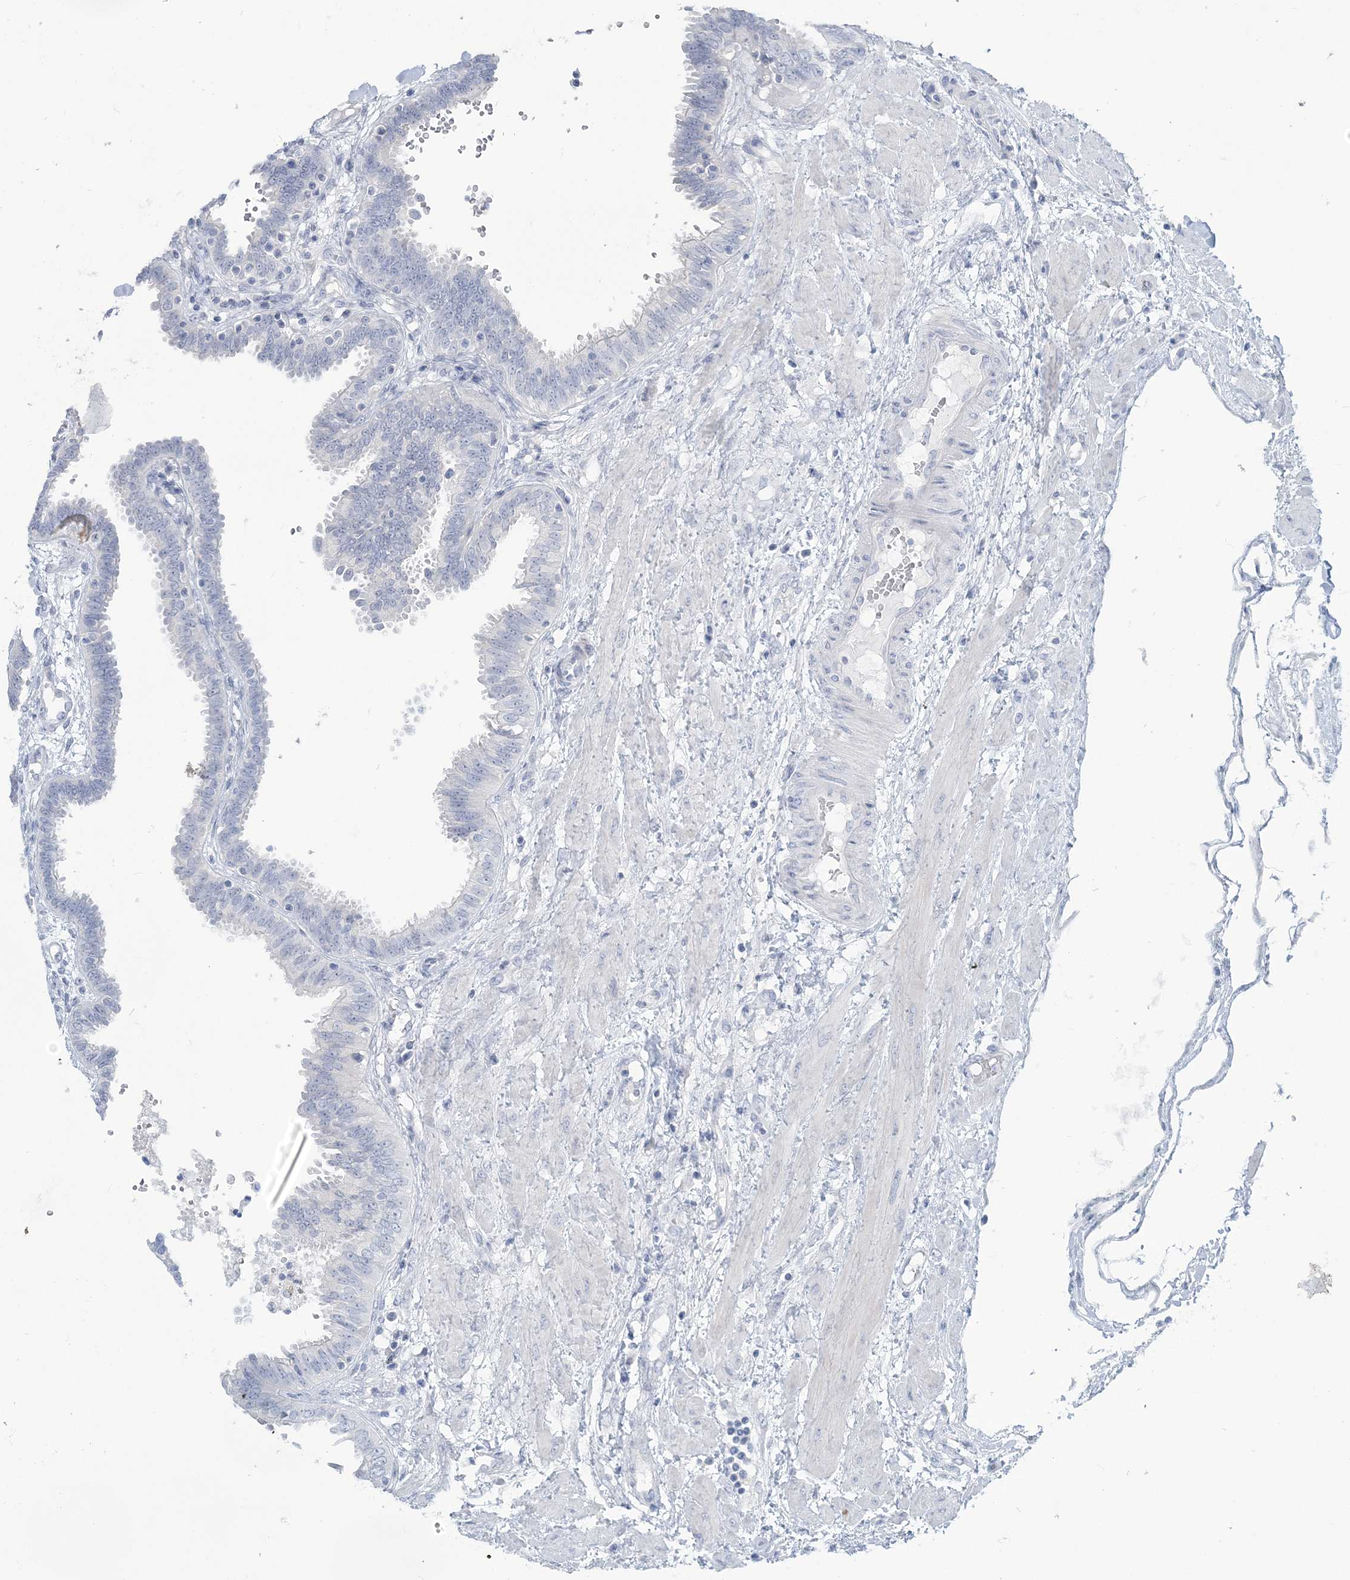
{"staining": {"intensity": "negative", "quantity": "none", "location": "none"}, "tissue": "fallopian tube", "cell_type": "Glandular cells", "image_type": "normal", "snomed": [{"axis": "morphology", "description": "Normal tissue, NOS"}, {"axis": "topography", "description": "Fallopian tube"}], "caption": "There is no significant staining in glandular cells of fallopian tube. Nuclei are stained in blue.", "gene": "CYP3A4", "patient": {"sex": "female", "age": 32}}